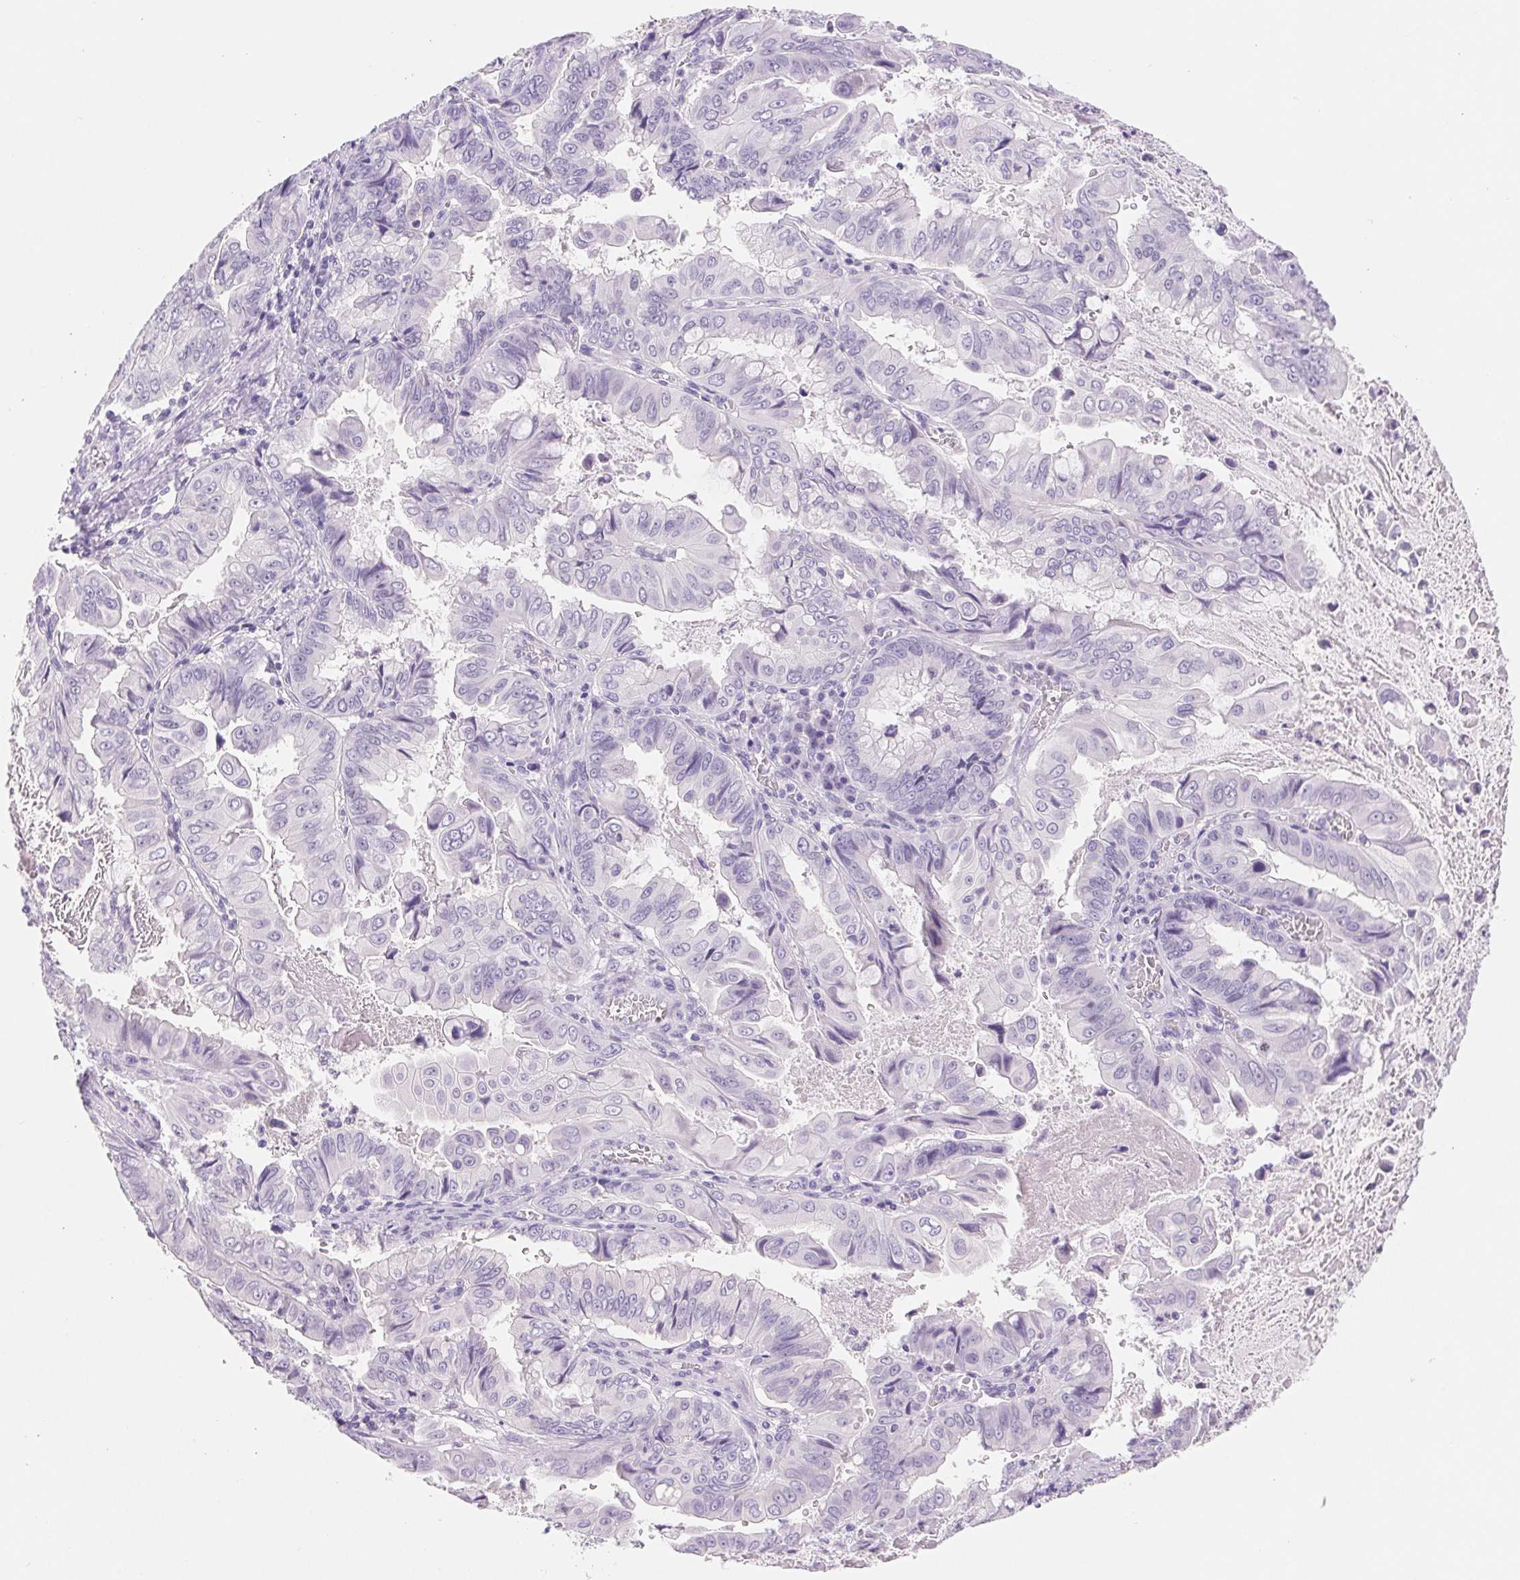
{"staining": {"intensity": "negative", "quantity": "none", "location": "none"}, "tissue": "stomach cancer", "cell_type": "Tumor cells", "image_type": "cancer", "snomed": [{"axis": "morphology", "description": "Adenocarcinoma, NOS"}, {"axis": "topography", "description": "Stomach, upper"}], "caption": "Tumor cells show no significant positivity in adenocarcinoma (stomach).", "gene": "ASGR2", "patient": {"sex": "male", "age": 80}}